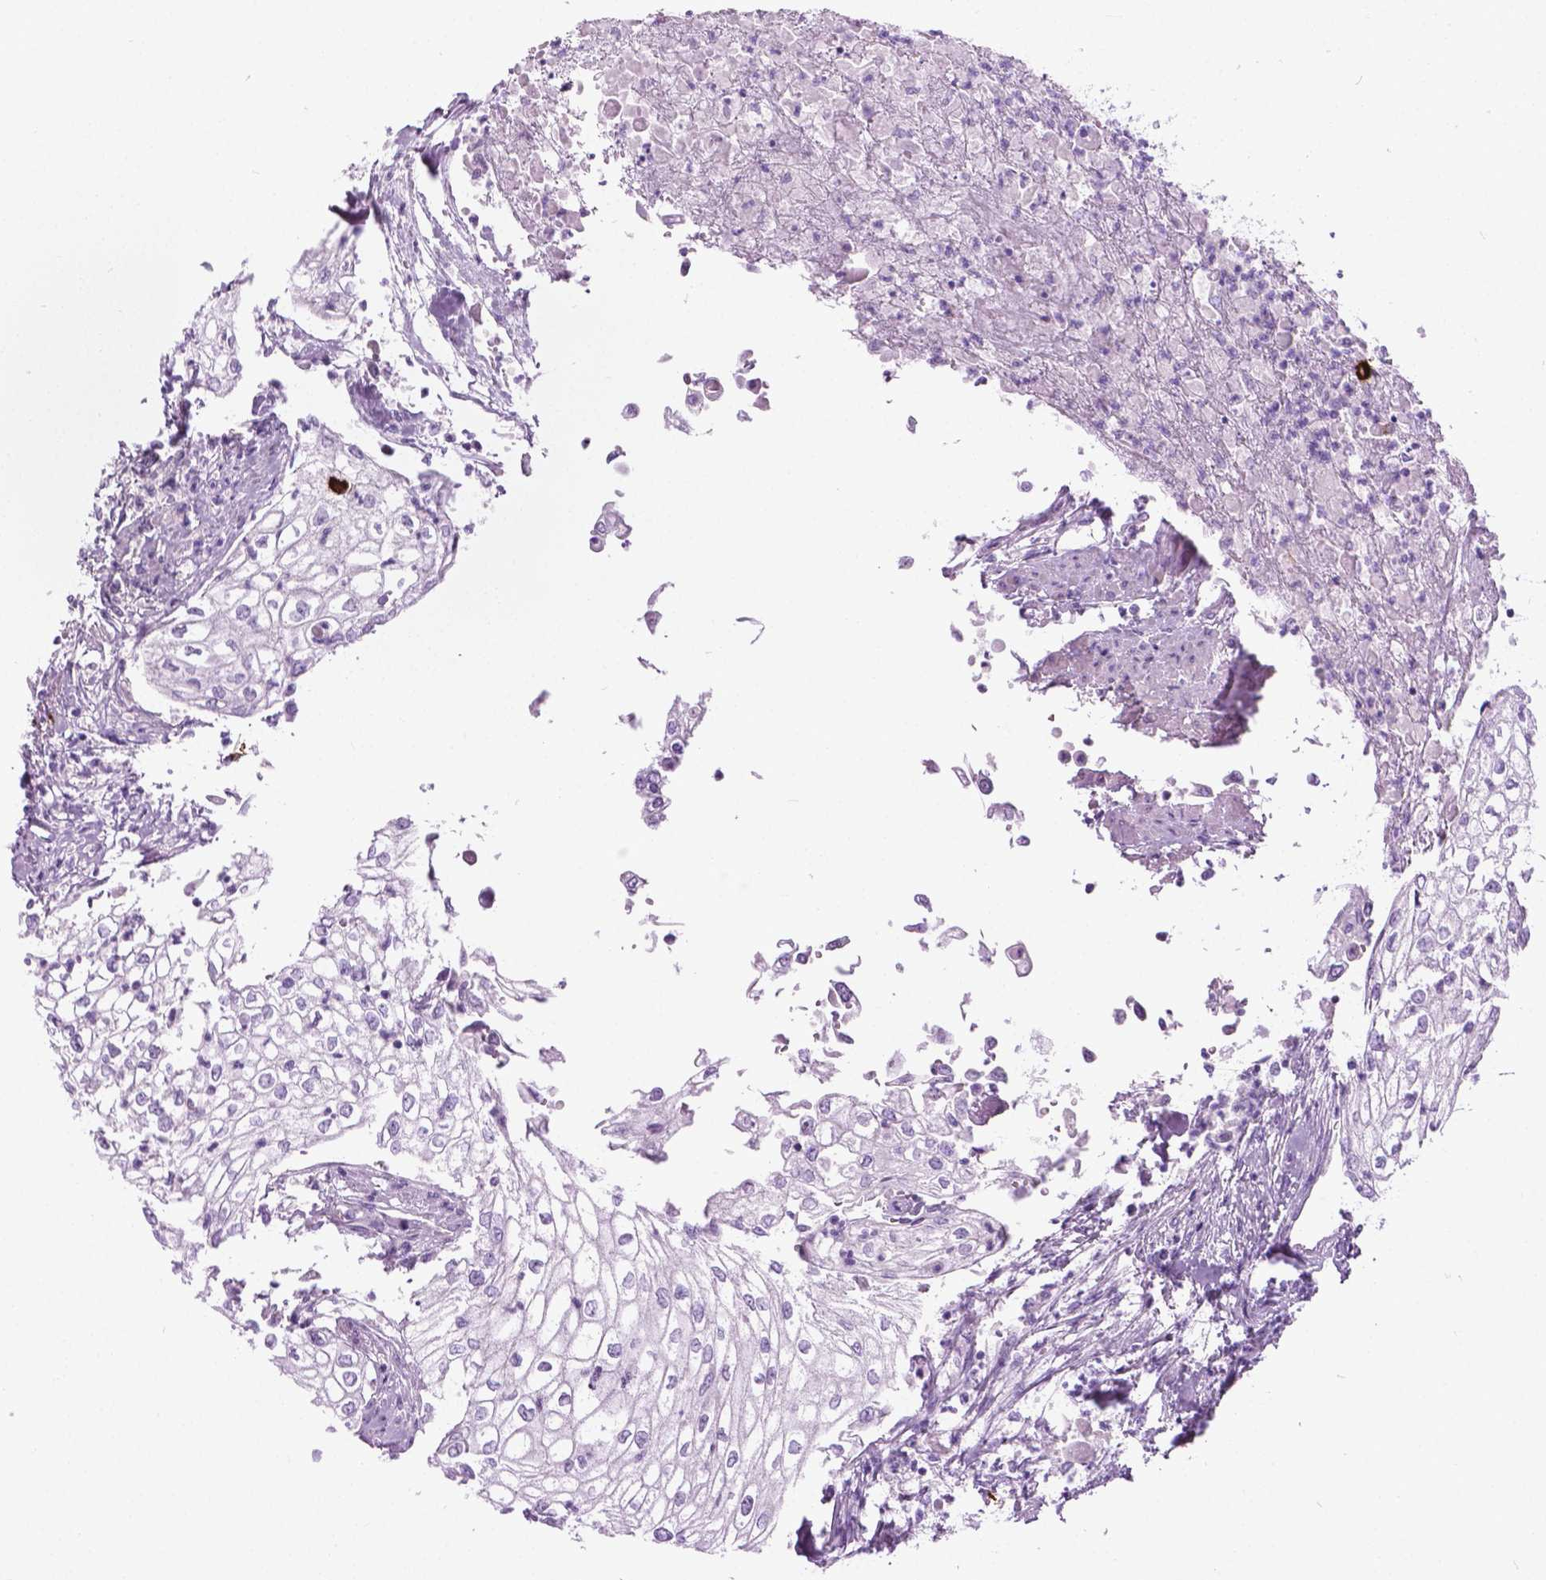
{"staining": {"intensity": "negative", "quantity": "none", "location": "none"}, "tissue": "urothelial cancer", "cell_type": "Tumor cells", "image_type": "cancer", "snomed": [{"axis": "morphology", "description": "Urothelial carcinoma, High grade"}, {"axis": "topography", "description": "Urinary bladder"}], "caption": "An image of urothelial cancer stained for a protein exhibits no brown staining in tumor cells.", "gene": "SPECC1L", "patient": {"sex": "male", "age": 62}}